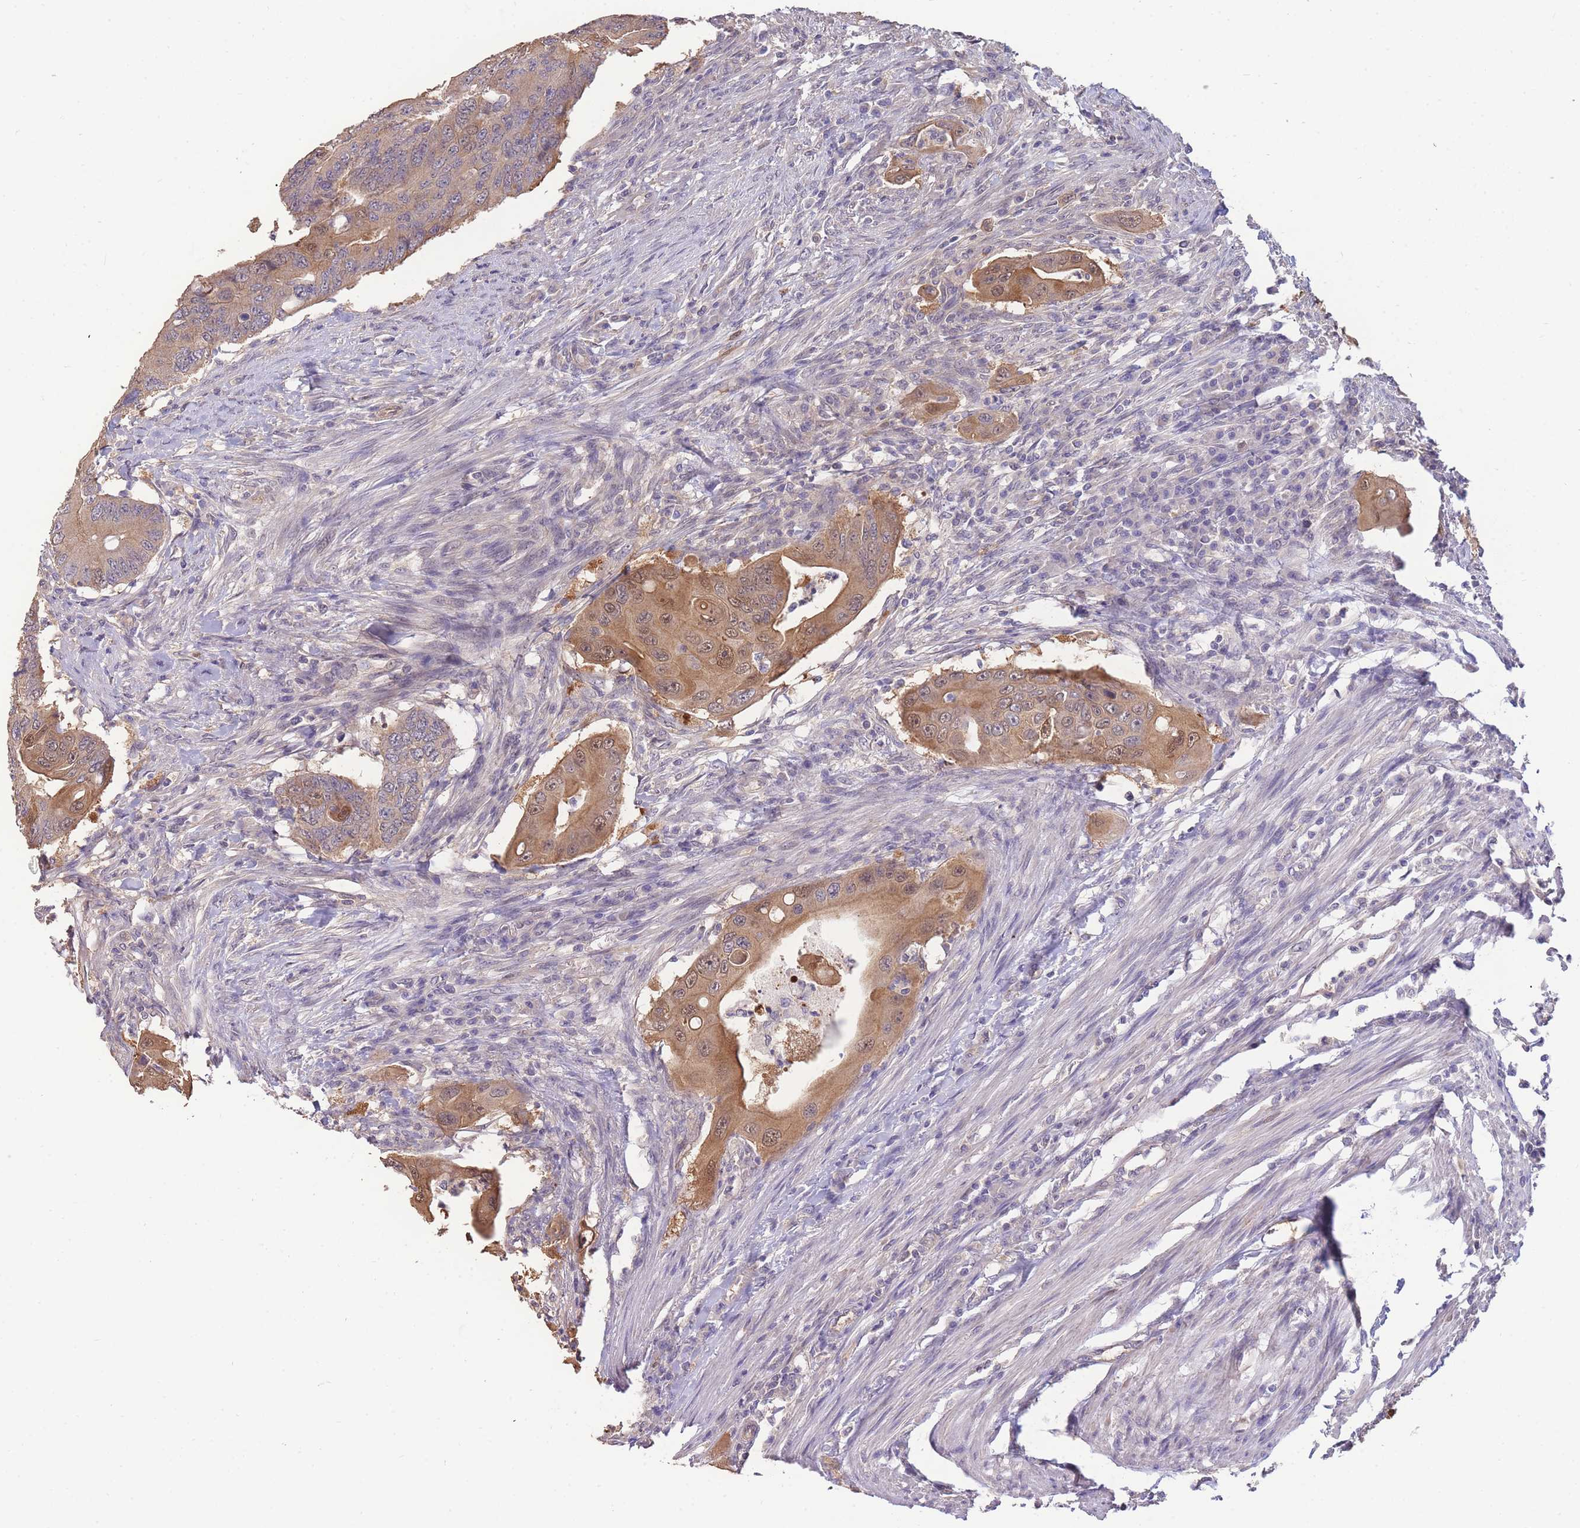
{"staining": {"intensity": "moderate", "quantity": "25%-75%", "location": "cytoplasmic/membranous,nuclear"}, "tissue": "colorectal cancer", "cell_type": "Tumor cells", "image_type": "cancer", "snomed": [{"axis": "morphology", "description": "Adenocarcinoma, NOS"}, {"axis": "topography", "description": "Colon"}], "caption": "Immunohistochemistry micrograph of adenocarcinoma (colorectal) stained for a protein (brown), which demonstrates medium levels of moderate cytoplasmic/membranous and nuclear staining in approximately 25%-75% of tumor cells.", "gene": "SMC6", "patient": {"sex": "male", "age": 71}}